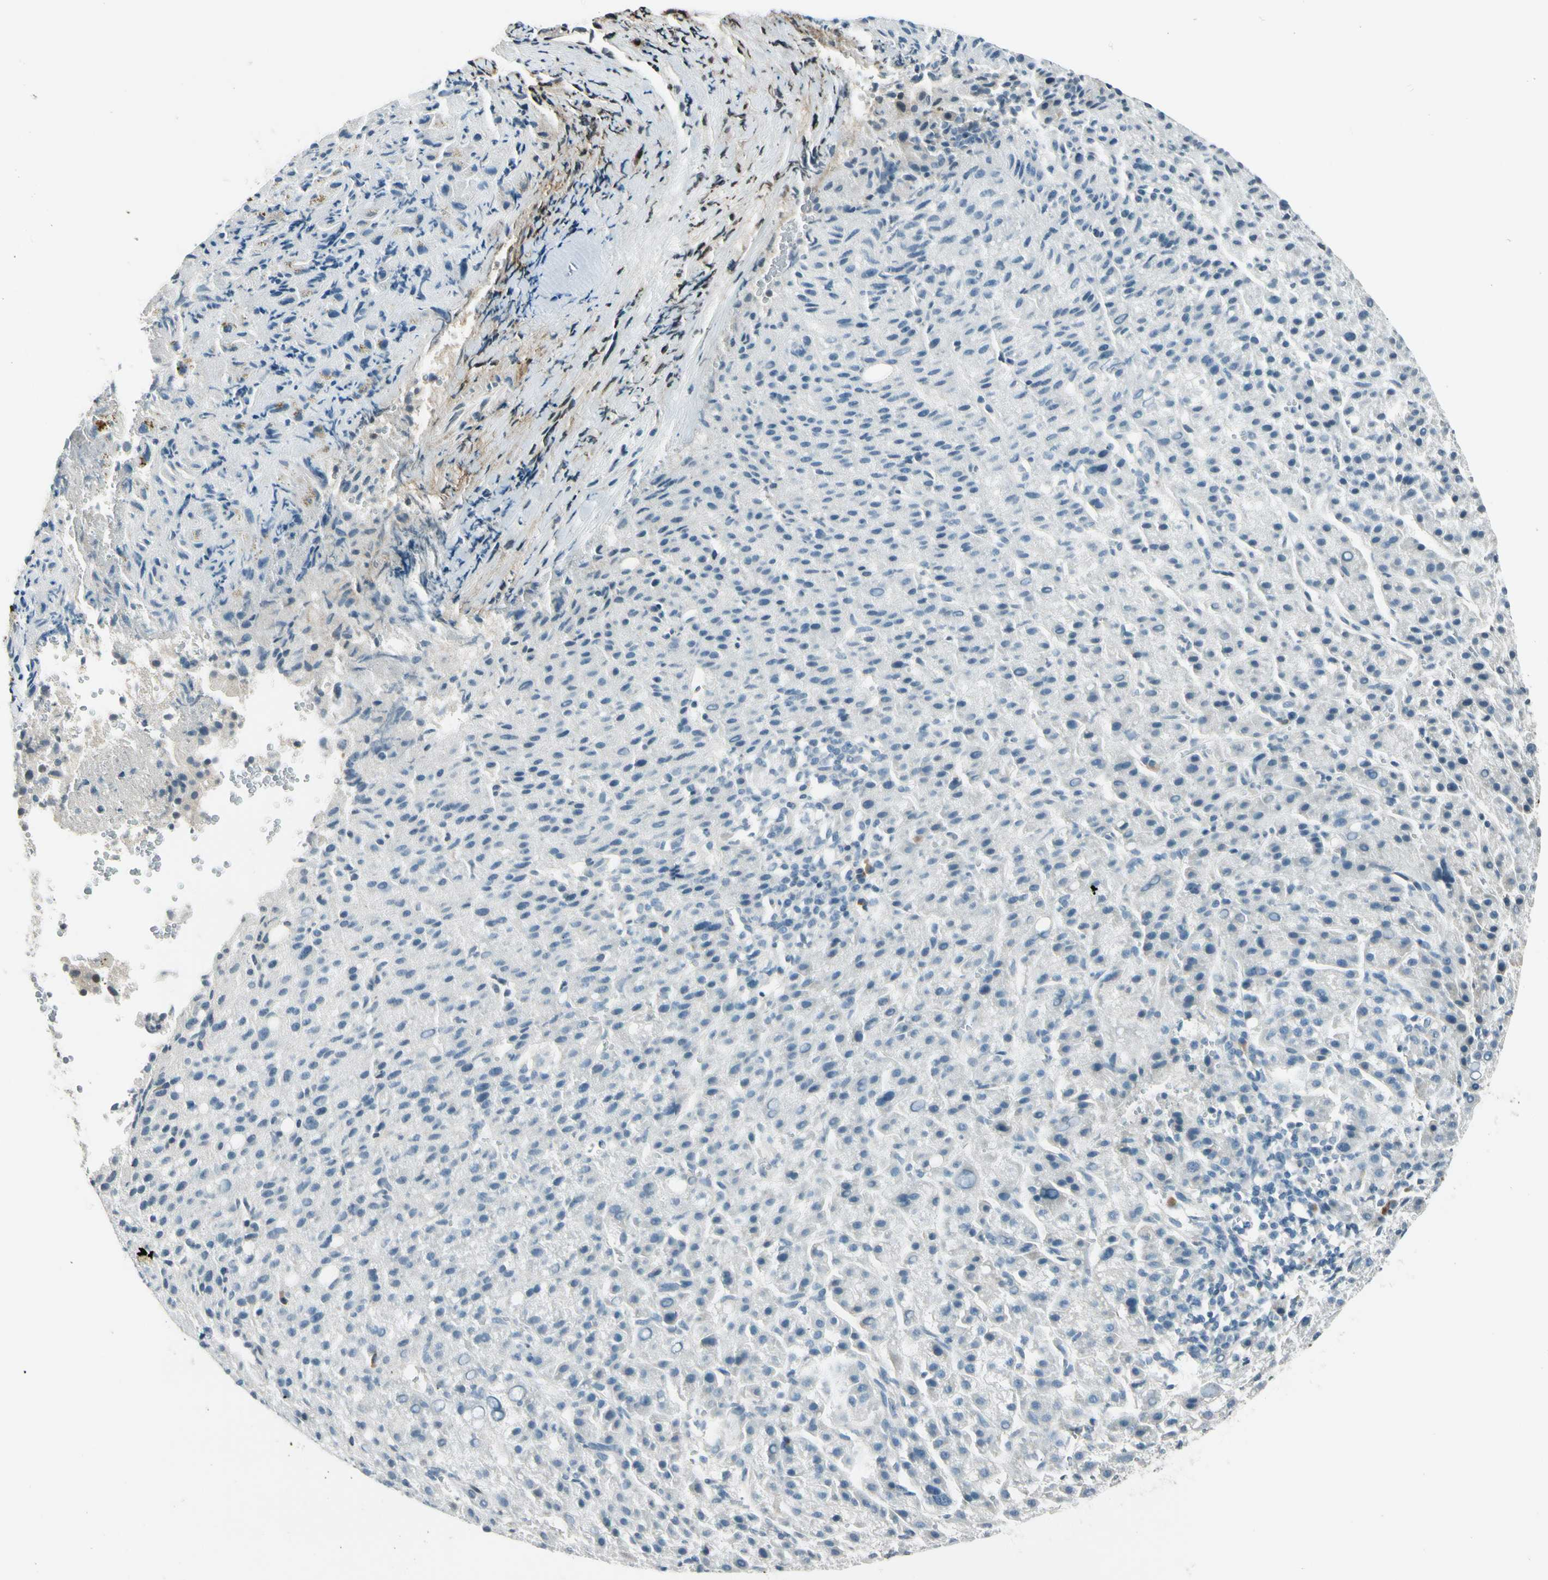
{"staining": {"intensity": "negative", "quantity": "none", "location": "none"}, "tissue": "liver cancer", "cell_type": "Tumor cells", "image_type": "cancer", "snomed": [{"axis": "morphology", "description": "Carcinoma, Hepatocellular, NOS"}, {"axis": "topography", "description": "Liver"}], "caption": "DAB immunohistochemical staining of human hepatocellular carcinoma (liver) reveals no significant positivity in tumor cells.", "gene": "PDPN", "patient": {"sex": "female", "age": 58}}